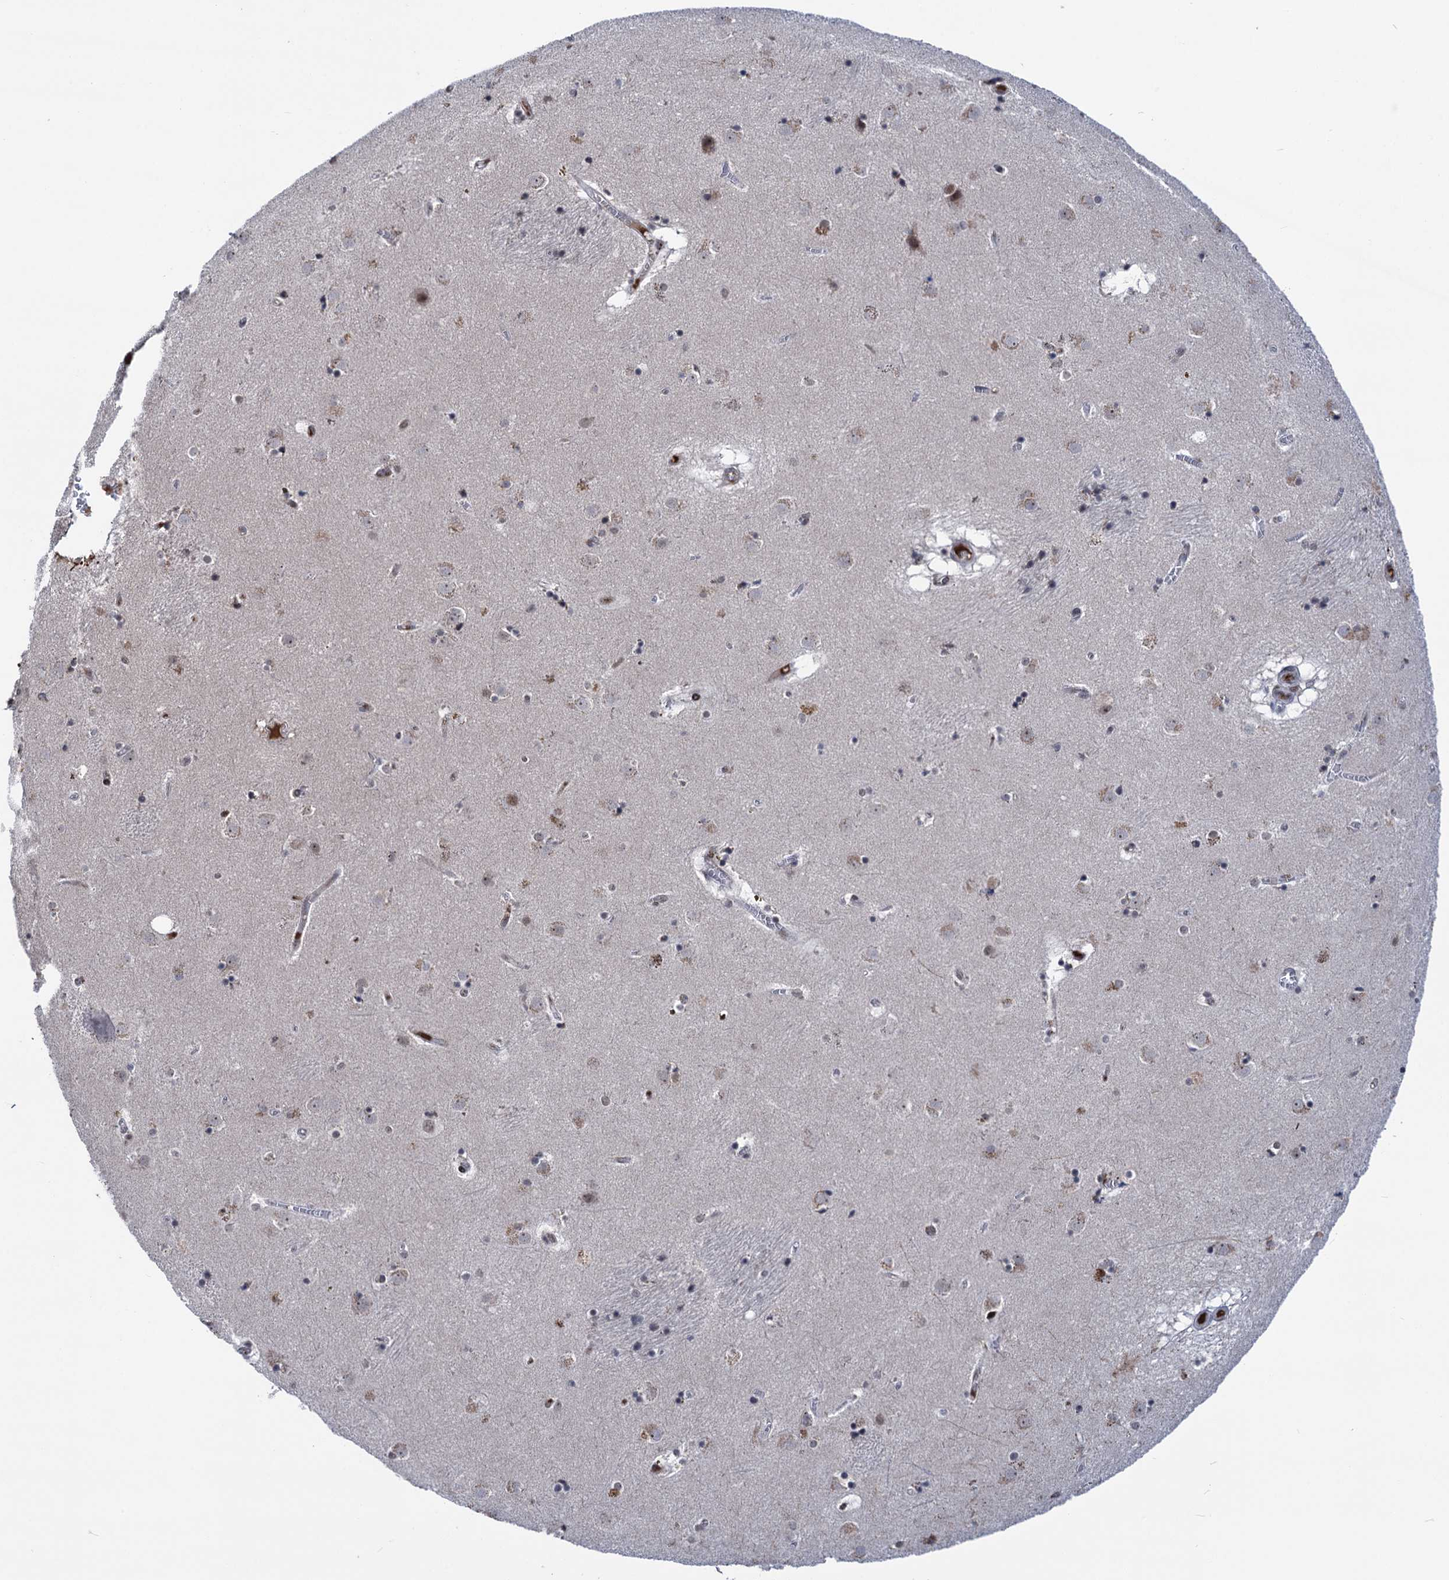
{"staining": {"intensity": "weak", "quantity": "<25%", "location": "nuclear"}, "tissue": "caudate", "cell_type": "Glial cells", "image_type": "normal", "snomed": [{"axis": "morphology", "description": "Normal tissue, NOS"}, {"axis": "topography", "description": "Lateral ventricle wall"}], "caption": "IHC image of normal caudate: caudate stained with DAB shows no significant protein expression in glial cells. (DAB (3,3'-diaminobenzidine) immunohistochemistry (IHC) visualized using brightfield microscopy, high magnification).", "gene": "ZCCHC10", "patient": {"sex": "male", "age": 70}}